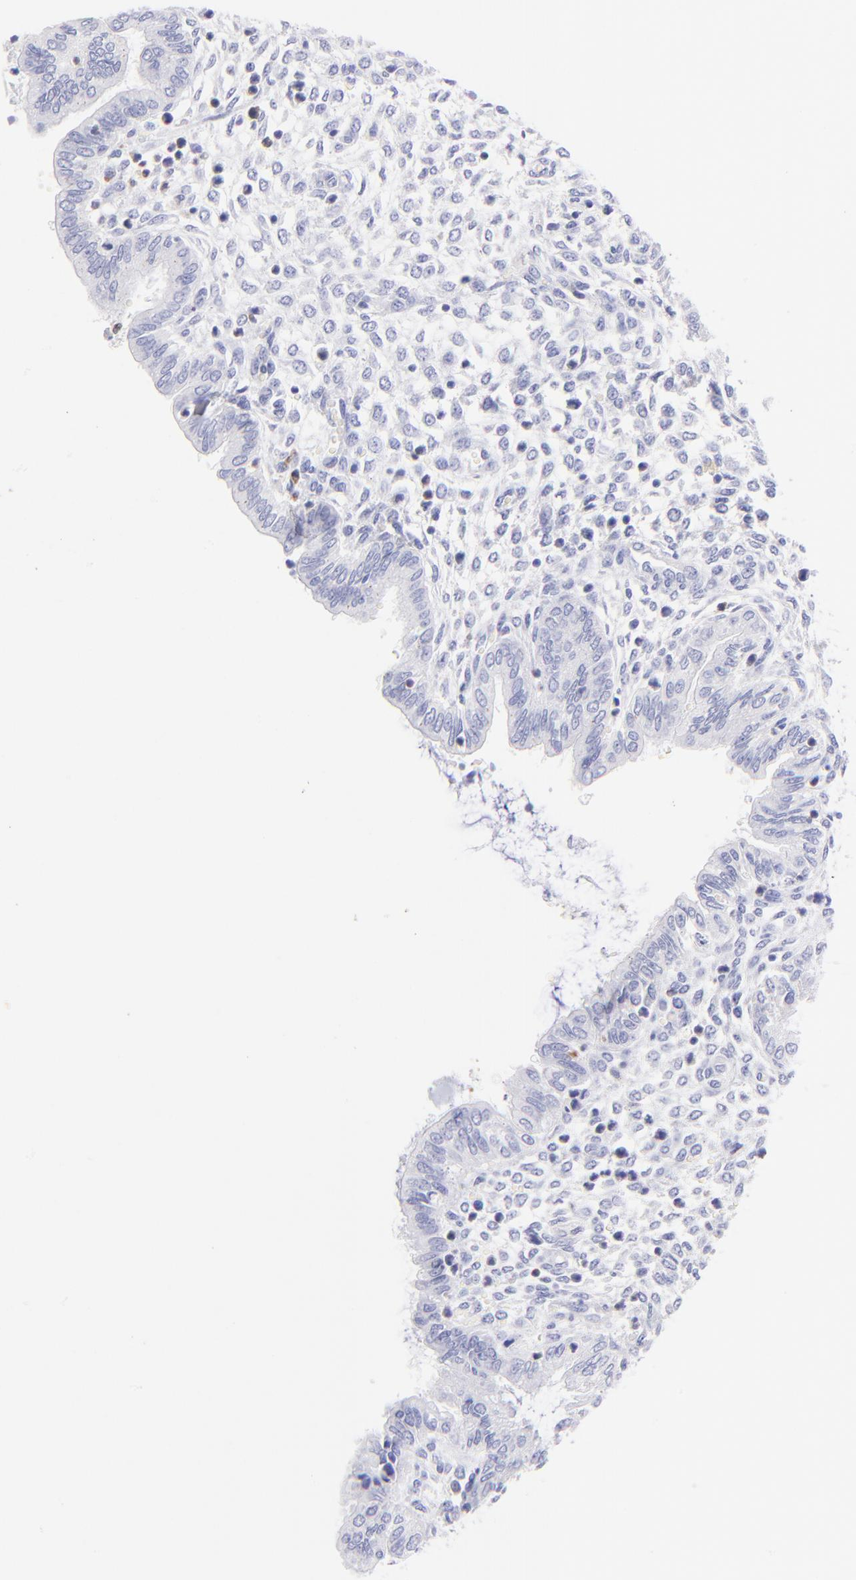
{"staining": {"intensity": "negative", "quantity": "none", "location": "none"}, "tissue": "endometrium", "cell_type": "Cells in endometrial stroma", "image_type": "normal", "snomed": [{"axis": "morphology", "description": "Normal tissue, NOS"}, {"axis": "topography", "description": "Endometrium"}], "caption": "Immunohistochemistry histopathology image of normal endometrium: human endometrium stained with DAB reveals no significant protein expression in cells in endometrial stroma. (DAB (3,3'-diaminobenzidine) immunohistochemistry (IHC), high magnification).", "gene": "IRAG2", "patient": {"sex": "female", "age": 33}}